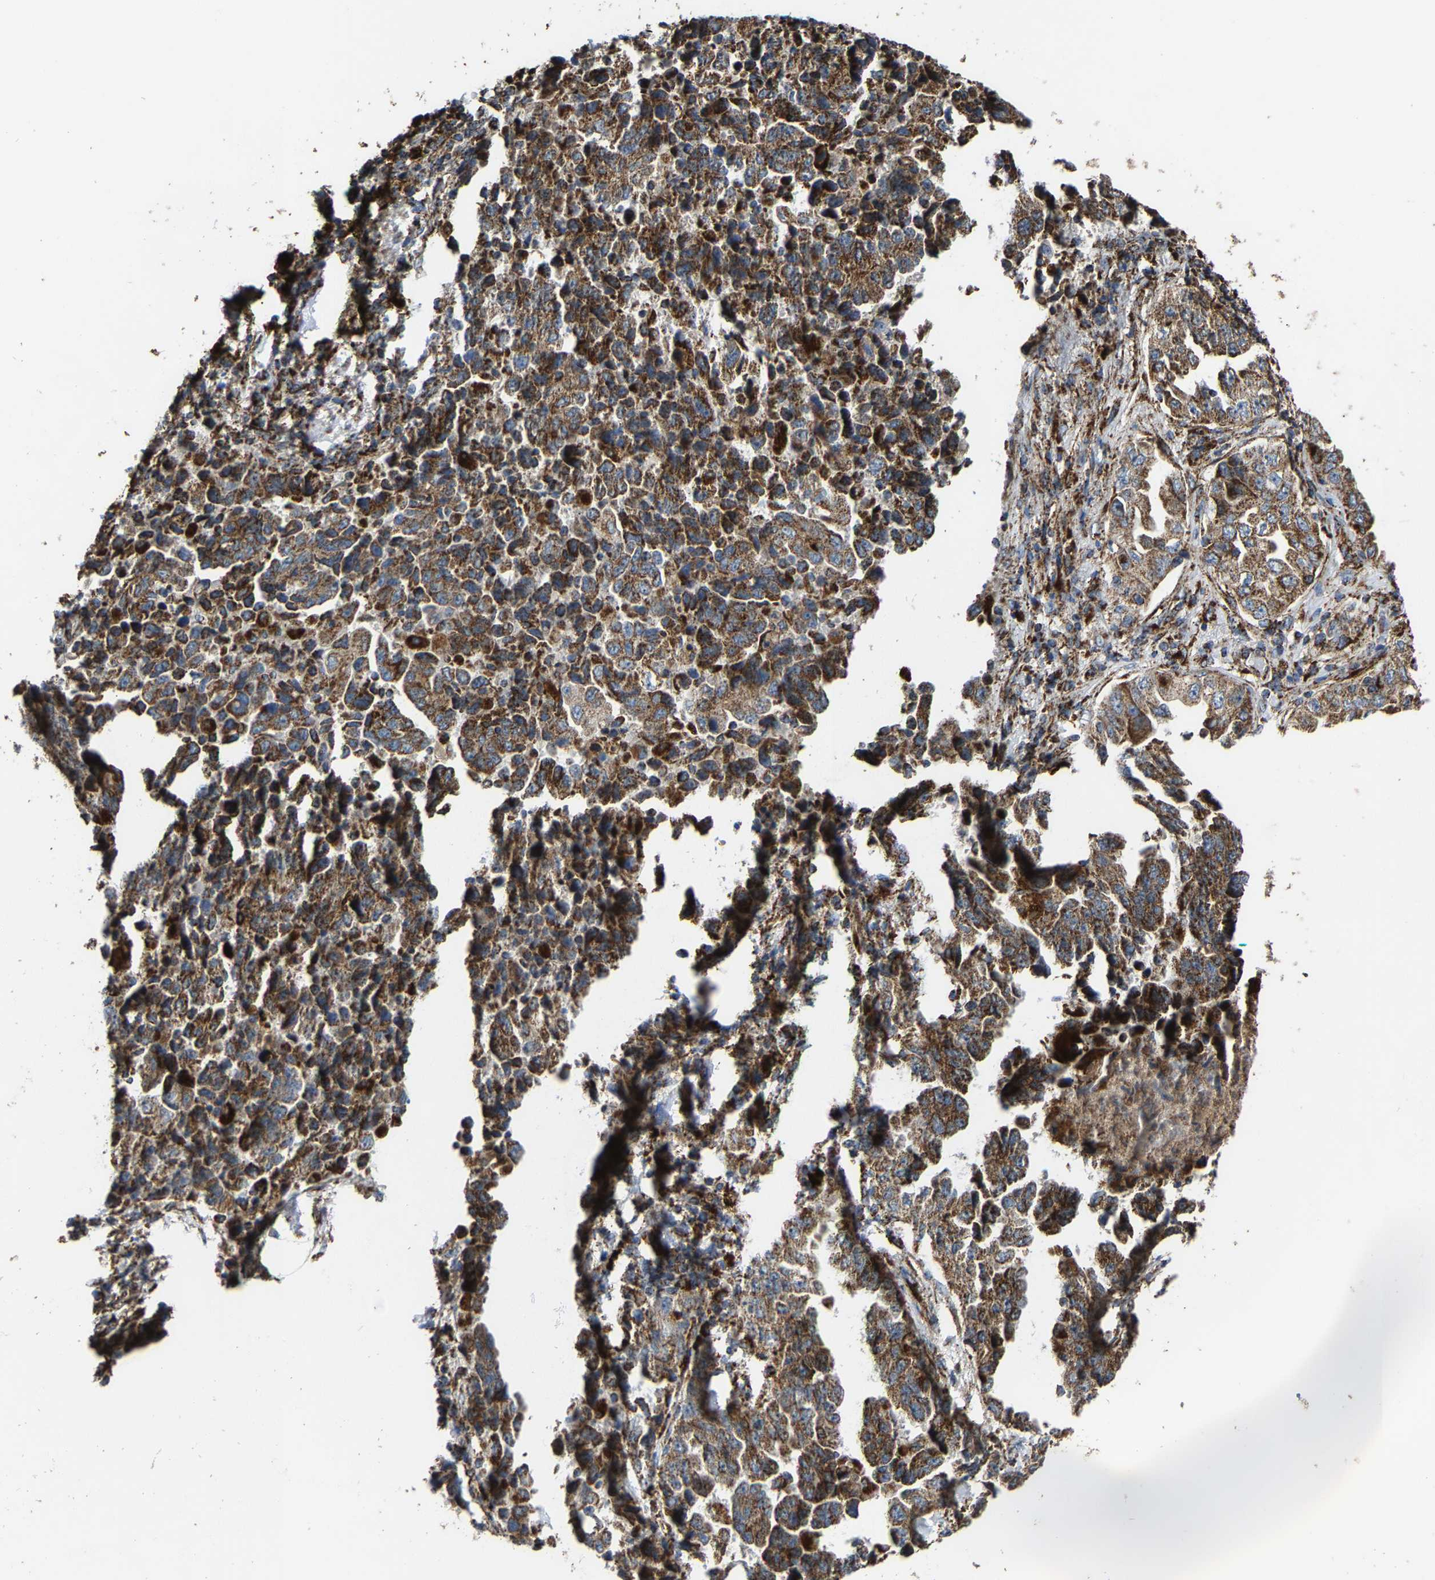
{"staining": {"intensity": "strong", "quantity": ">75%", "location": "cytoplasmic/membranous"}, "tissue": "lung cancer", "cell_type": "Tumor cells", "image_type": "cancer", "snomed": [{"axis": "morphology", "description": "Adenocarcinoma, NOS"}, {"axis": "topography", "description": "Lung"}], "caption": "Immunohistochemical staining of lung cancer shows high levels of strong cytoplasmic/membranous protein expression in approximately >75% of tumor cells.", "gene": "NDUFV3", "patient": {"sex": "female", "age": 51}}